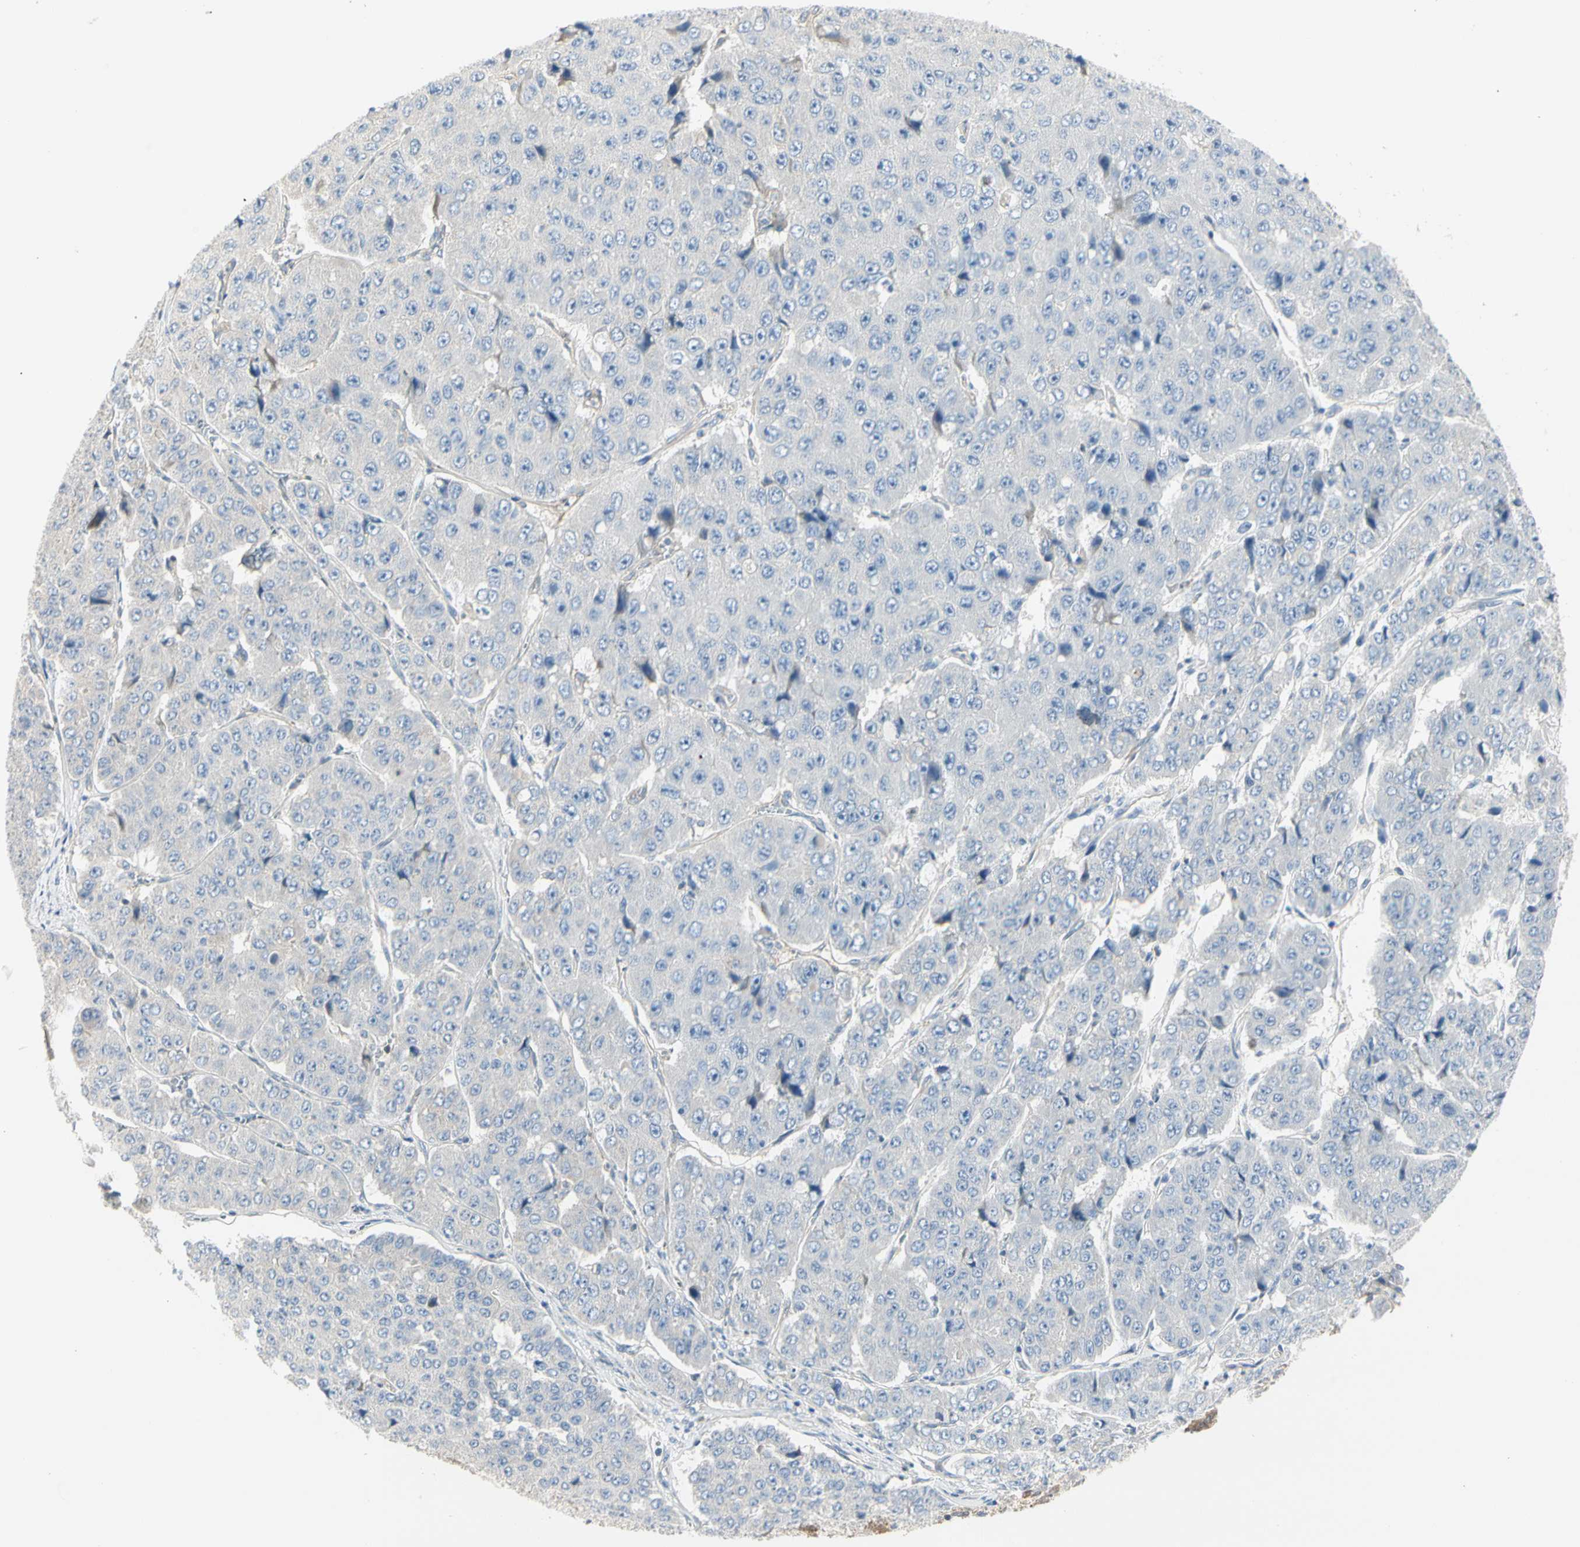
{"staining": {"intensity": "negative", "quantity": "none", "location": "none"}, "tissue": "pancreatic cancer", "cell_type": "Tumor cells", "image_type": "cancer", "snomed": [{"axis": "morphology", "description": "Adenocarcinoma, NOS"}, {"axis": "topography", "description": "Pancreas"}], "caption": "Human pancreatic adenocarcinoma stained for a protein using immunohistochemistry reveals no expression in tumor cells.", "gene": "NFKB2", "patient": {"sex": "male", "age": 50}}